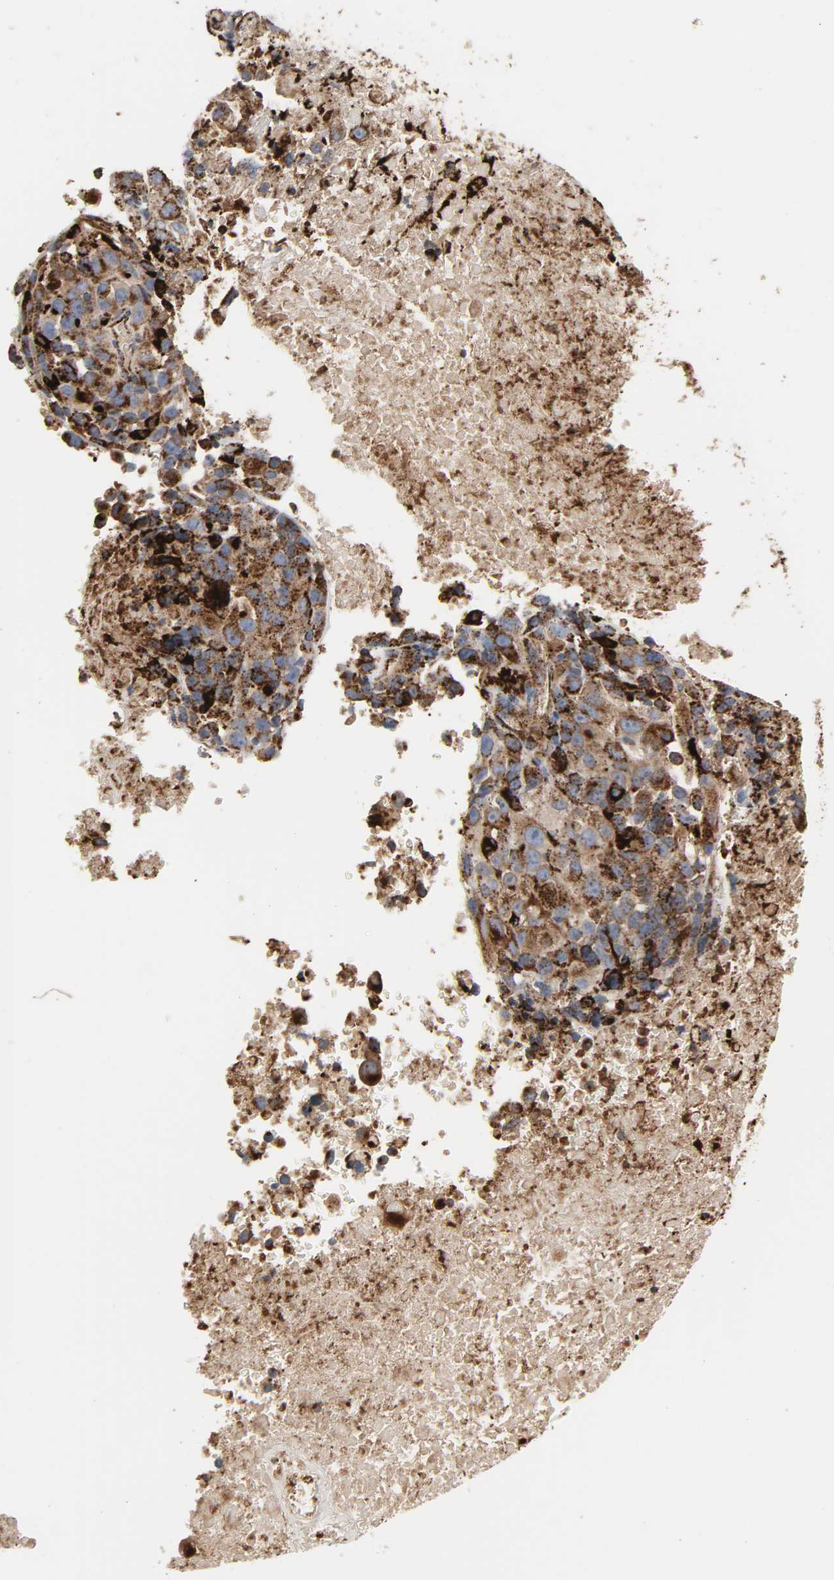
{"staining": {"intensity": "moderate", "quantity": ">75%", "location": "cytoplasmic/membranous"}, "tissue": "melanoma", "cell_type": "Tumor cells", "image_type": "cancer", "snomed": [{"axis": "morphology", "description": "Malignant melanoma, Metastatic site"}, {"axis": "topography", "description": "Cerebral cortex"}], "caption": "Human melanoma stained for a protein (brown) reveals moderate cytoplasmic/membranous positive expression in approximately >75% of tumor cells.", "gene": "PSAP", "patient": {"sex": "female", "age": 52}}